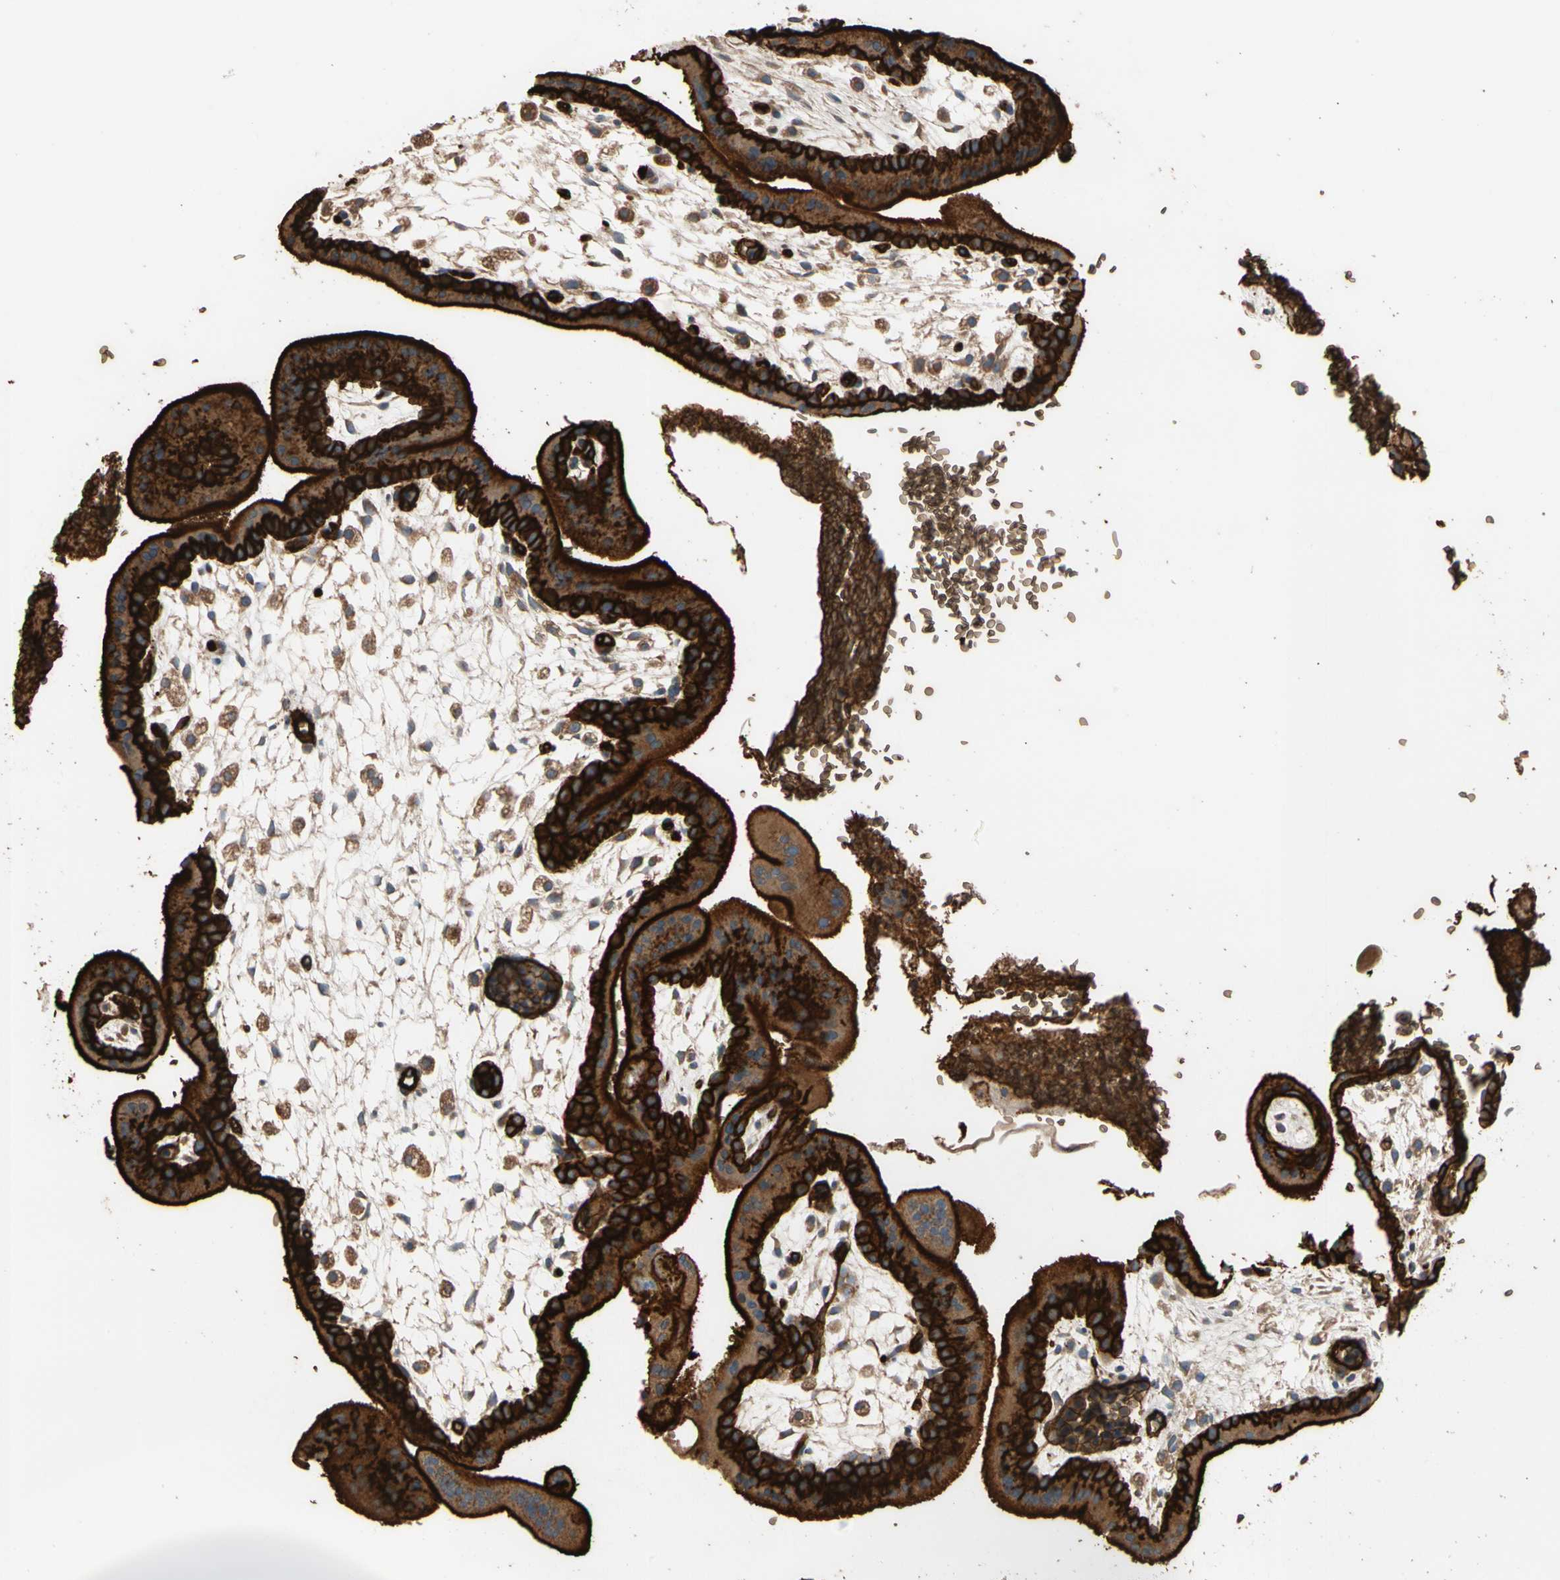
{"staining": {"intensity": "strong", "quantity": ">75%", "location": "cytoplasmic/membranous"}, "tissue": "placenta", "cell_type": "Trophoblastic cells", "image_type": "normal", "snomed": [{"axis": "morphology", "description": "Normal tissue, NOS"}, {"axis": "topography", "description": "Placenta"}], "caption": "The histopathology image demonstrates staining of benign placenta, revealing strong cytoplasmic/membranous protein expression (brown color) within trophoblastic cells.", "gene": "RIOK2", "patient": {"sex": "female", "age": 35}}